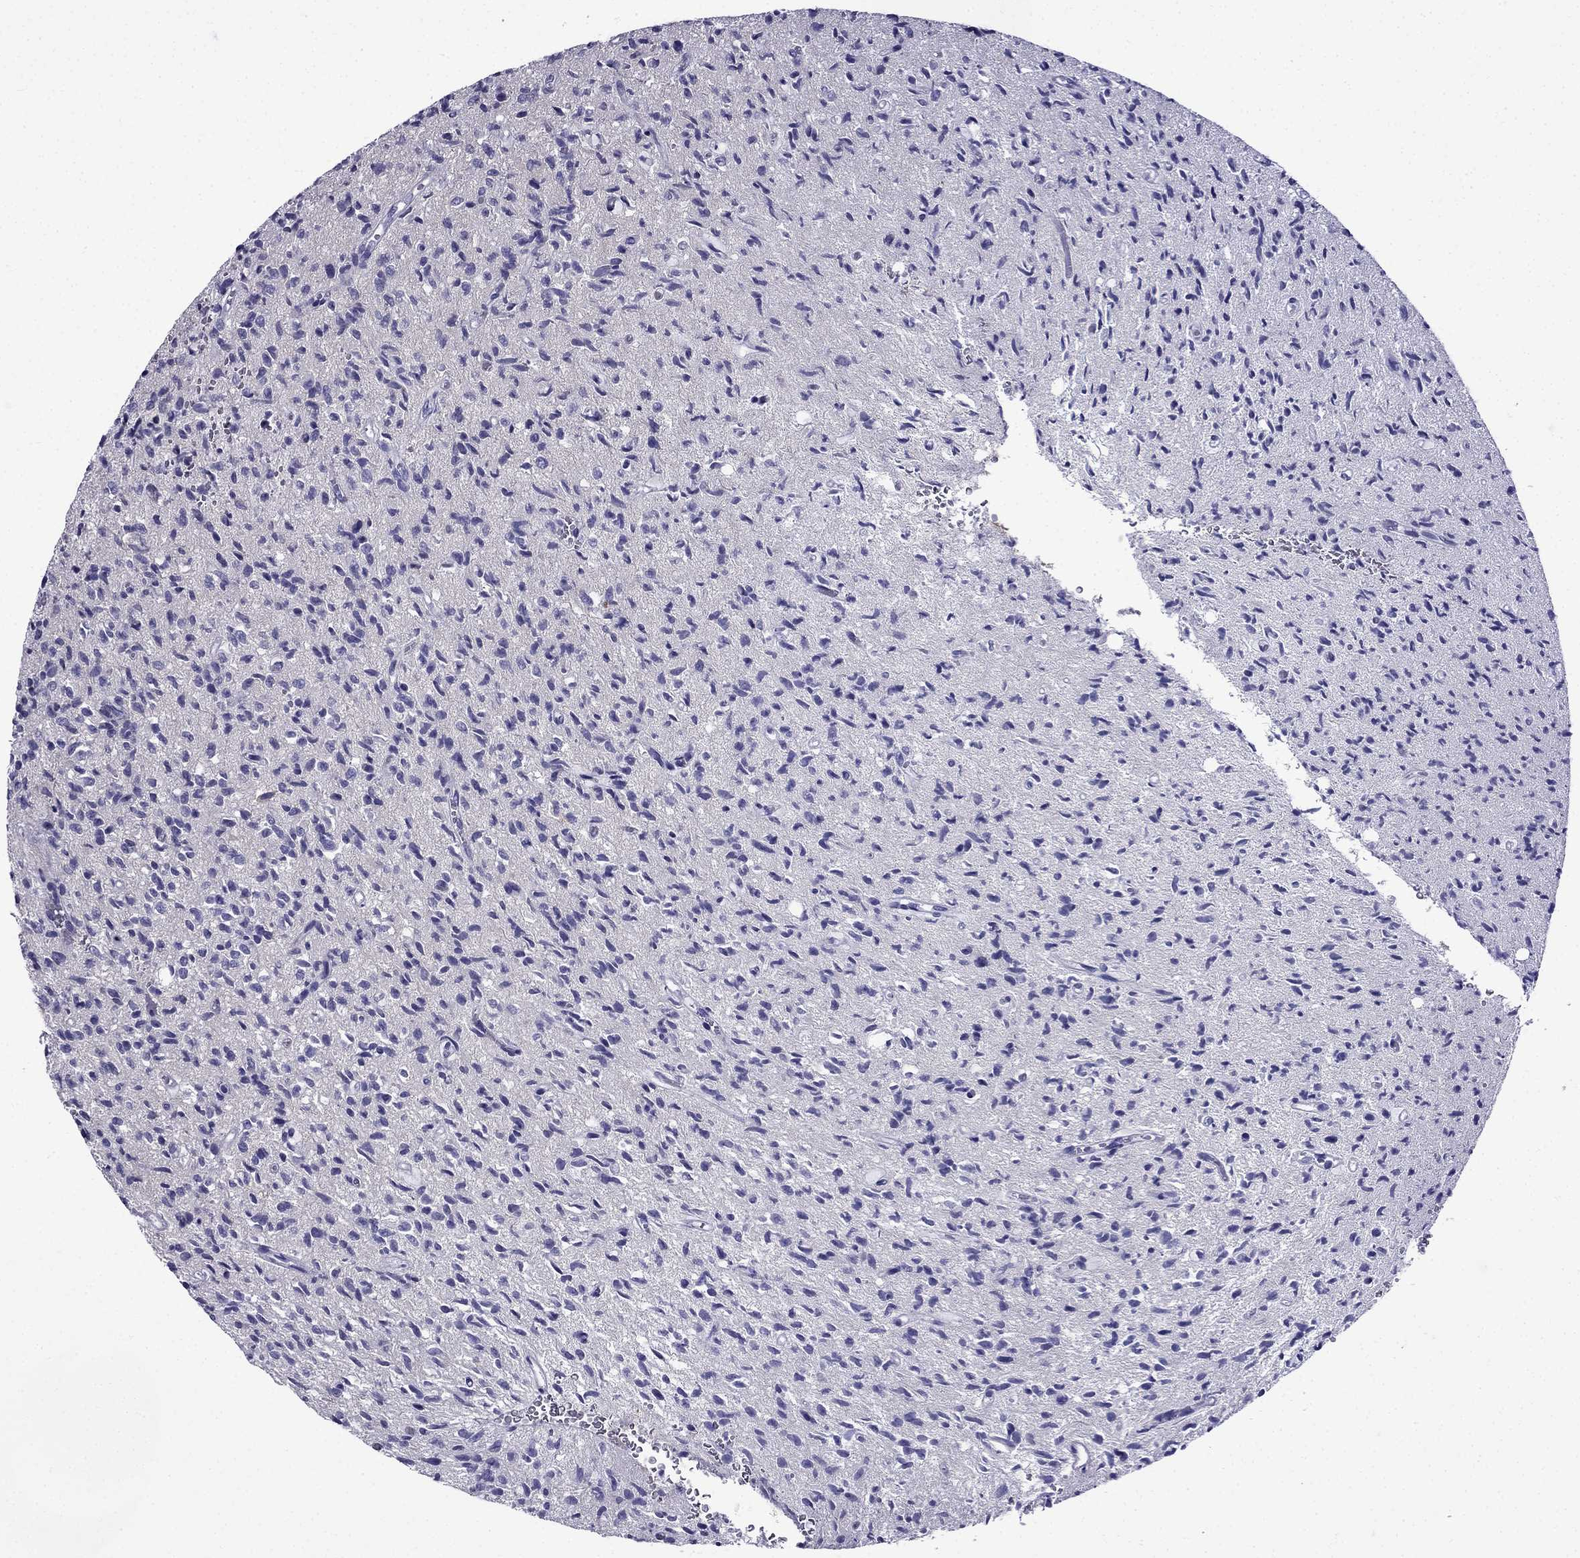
{"staining": {"intensity": "negative", "quantity": "none", "location": "none"}, "tissue": "glioma", "cell_type": "Tumor cells", "image_type": "cancer", "snomed": [{"axis": "morphology", "description": "Glioma, malignant, High grade"}, {"axis": "topography", "description": "Brain"}], "caption": "Immunohistochemistry of human glioma demonstrates no staining in tumor cells.", "gene": "ERC2", "patient": {"sex": "male", "age": 64}}